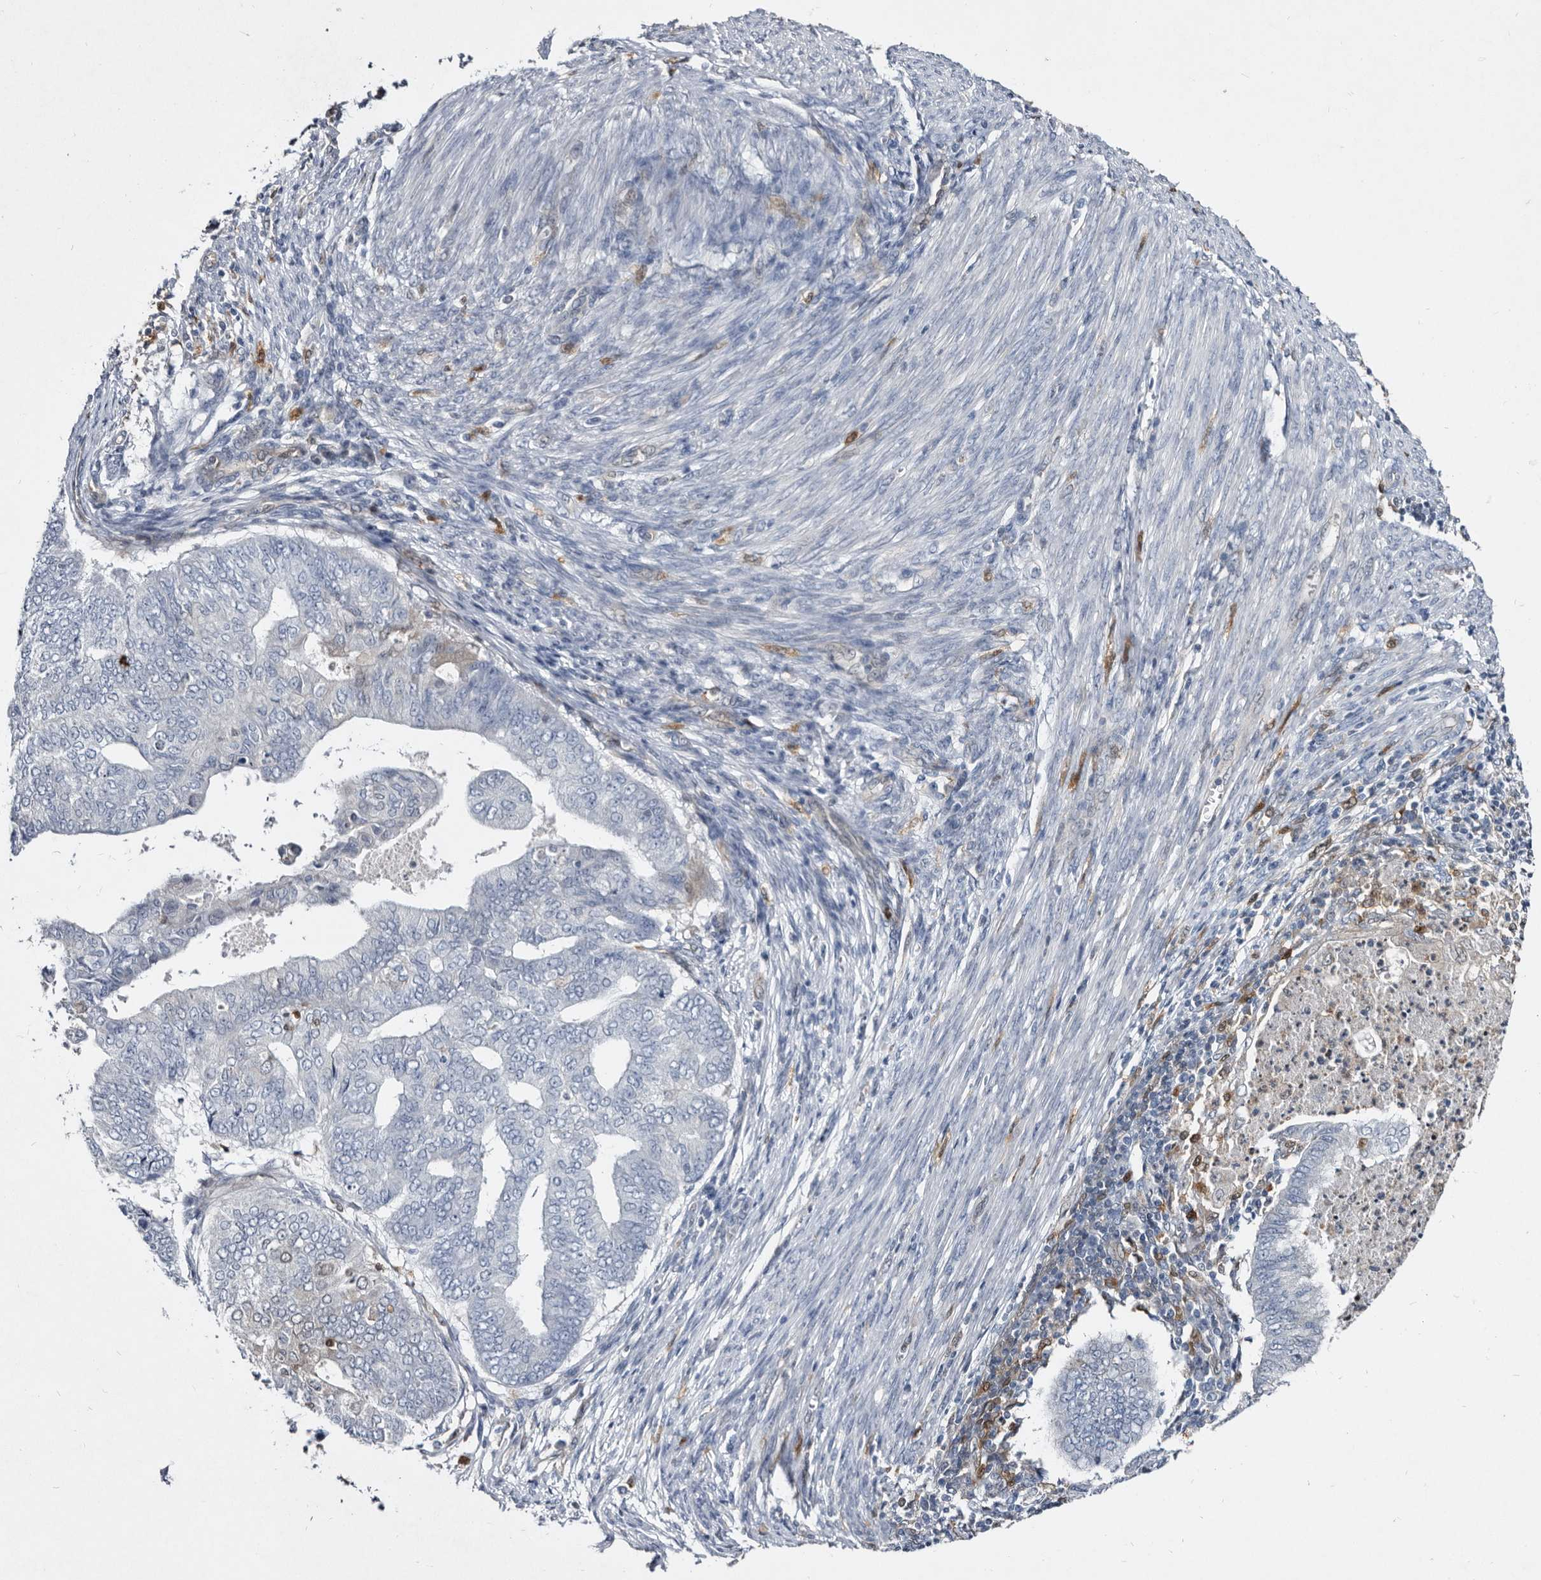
{"staining": {"intensity": "negative", "quantity": "none", "location": "none"}, "tissue": "endometrial cancer", "cell_type": "Tumor cells", "image_type": "cancer", "snomed": [{"axis": "morphology", "description": "Polyp, NOS"}, {"axis": "morphology", "description": "Adenocarcinoma, NOS"}, {"axis": "morphology", "description": "Adenoma, NOS"}, {"axis": "topography", "description": "Endometrium"}], "caption": "A high-resolution histopathology image shows immunohistochemistry (IHC) staining of endometrial cancer (adenocarcinoma), which displays no significant staining in tumor cells. The staining is performed using DAB brown chromogen with nuclei counter-stained in using hematoxylin.", "gene": "SERPINB8", "patient": {"sex": "female", "age": 79}}